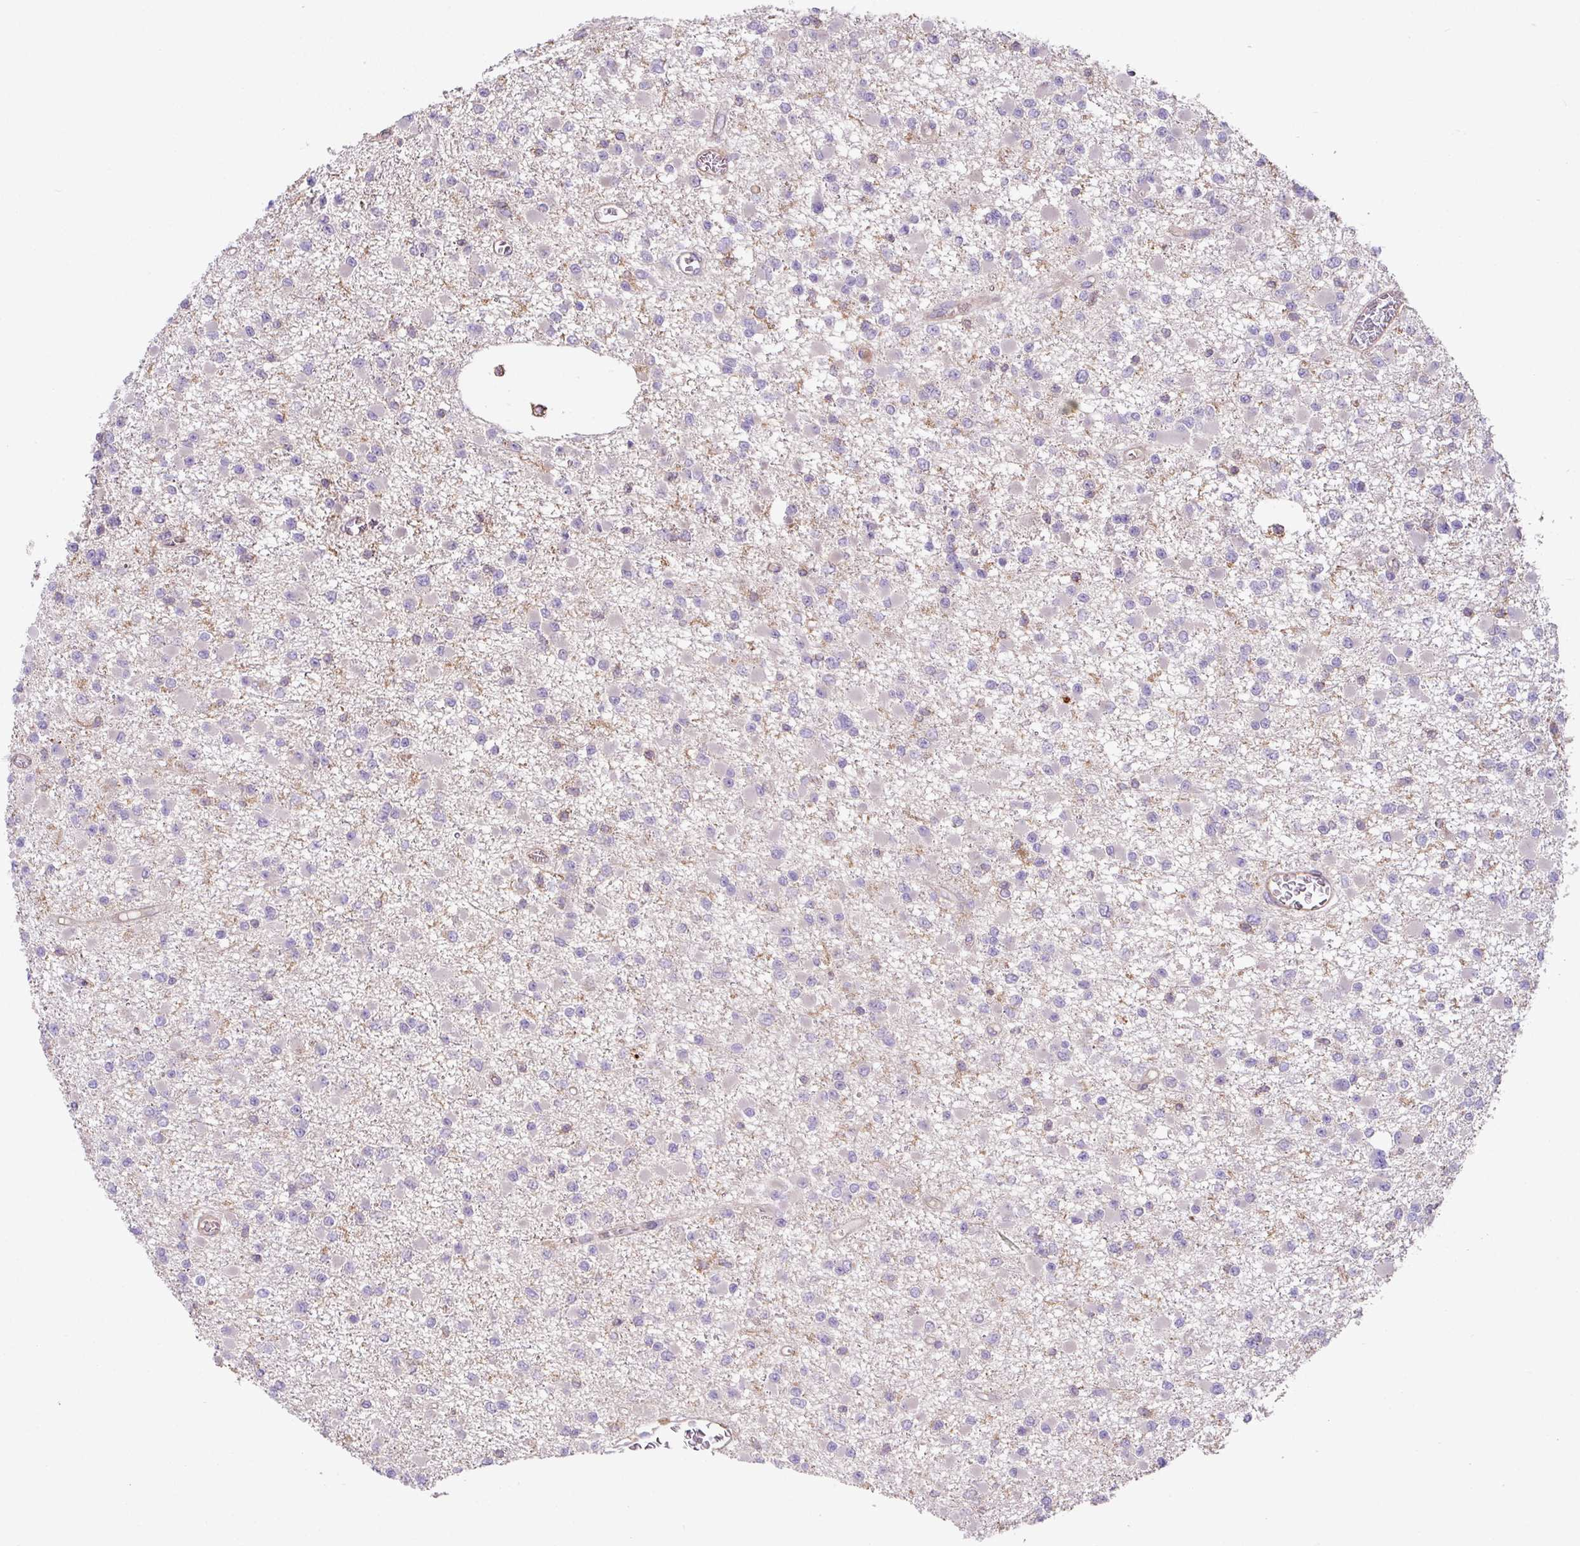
{"staining": {"intensity": "negative", "quantity": "none", "location": "none"}, "tissue": "glioma", "cell_type": "Tumor cells", "image_type": "cancer", "snomed": [{"axis": "morphology", "description": "Glioma, malignant, Low grade"}, {"axis": "topography", "description": "Brain"}], "caption": "Immunohistochemical staining of human malignant low-grade glioma displays no significant positivity in tumor cells.", "gene": "RIC1", "patient": {"sex": "female", "age": 22}}